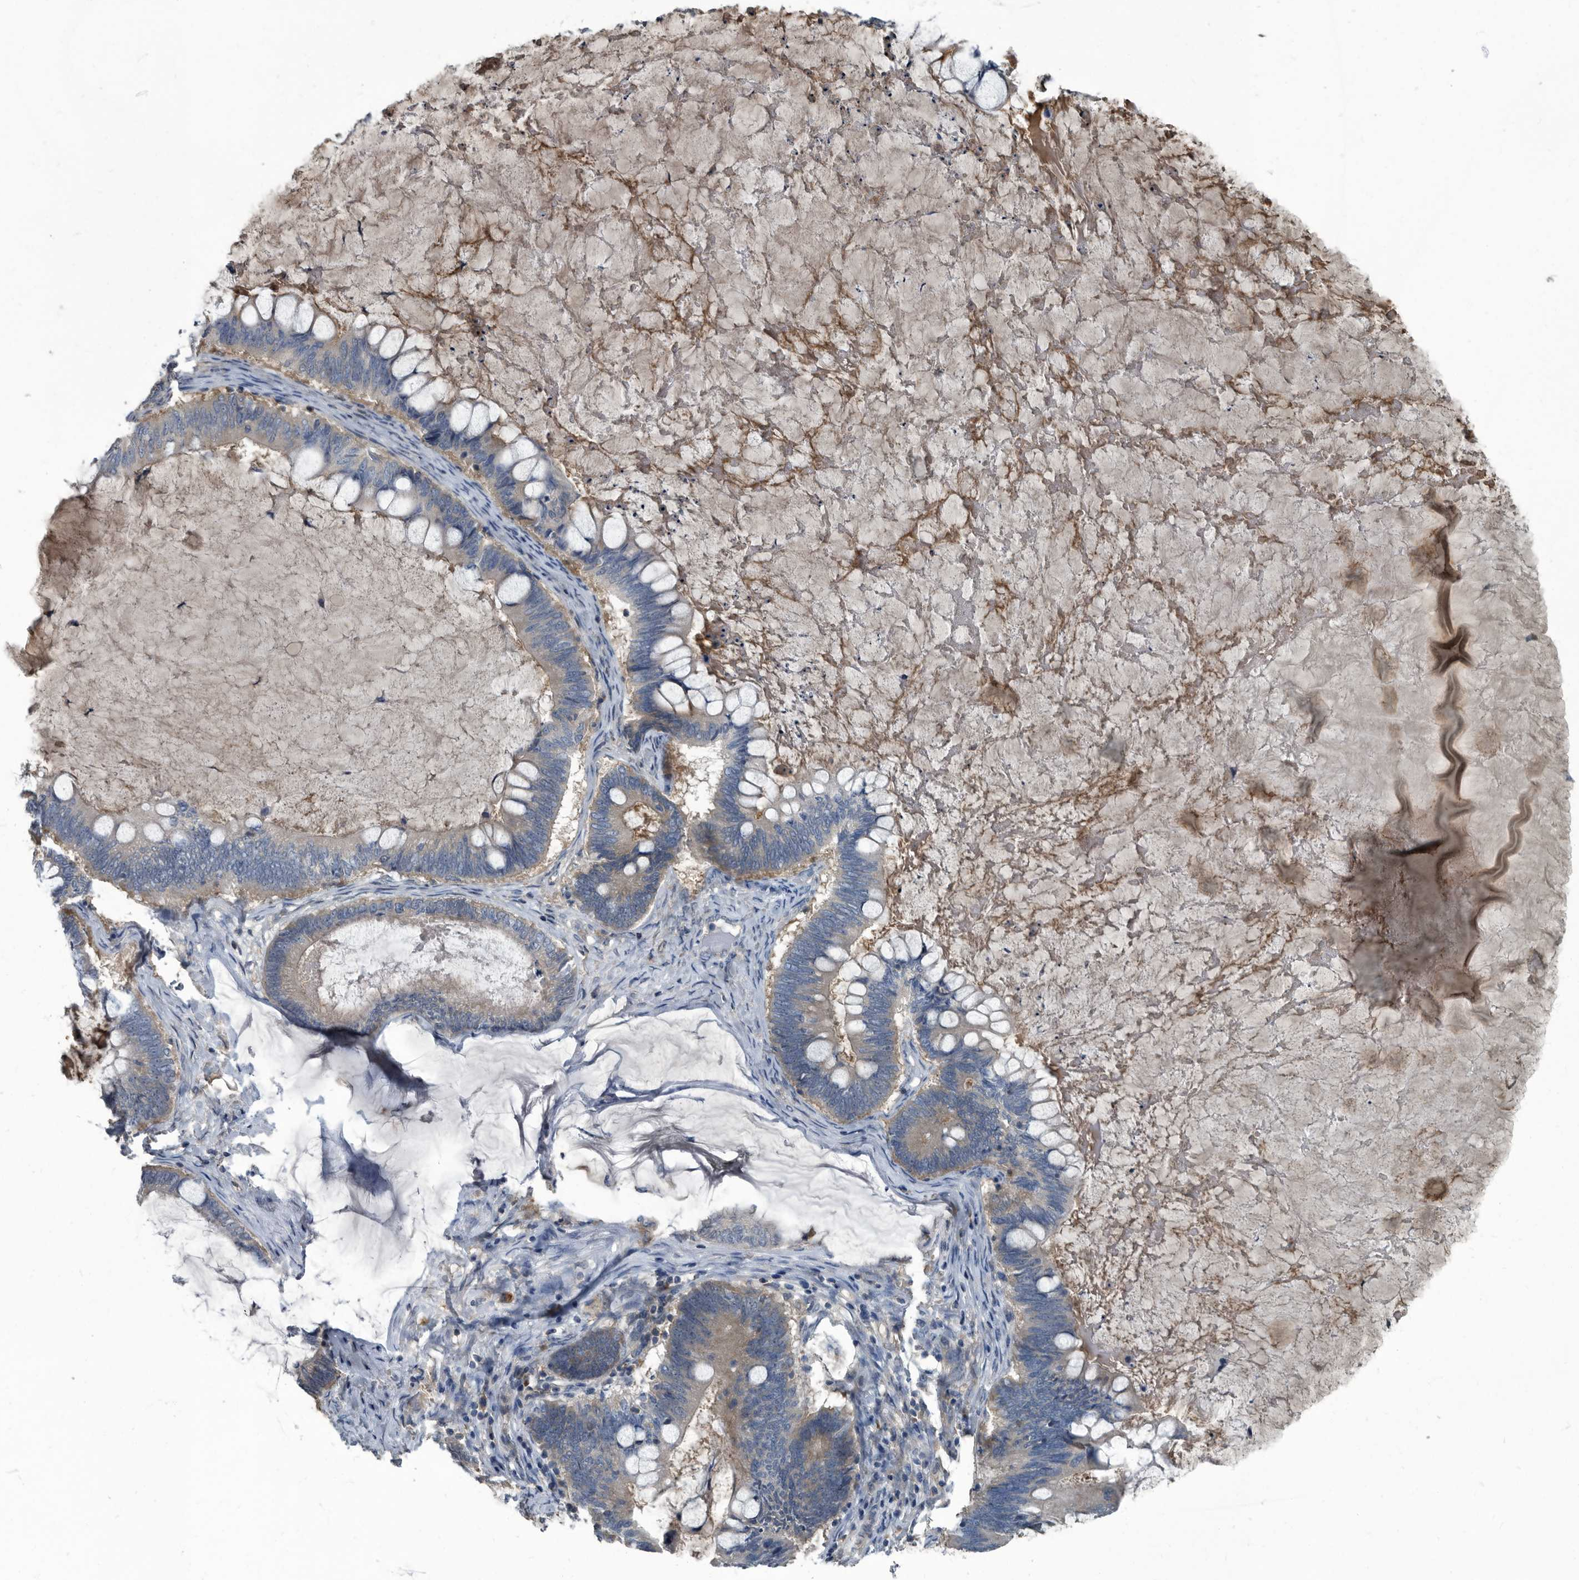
{"staining": {"intensity": "weak", "quantity": "25%-75%", "location": "cytoplasmic/membranous"}, "tissue": "ovarian cancer", "cell_type": "Tumor cells", "image_type": "cancer", "snomed": [{"axis": "morphology", "description": "Cystadenocarcinoma, mucinous, NOS"}, {"axis": "topography", "description": "Ovary"}], "caption": "Brown immunohistochemical staining in human ovarian cancer reveals weak cytoplasmic/membranous expression in approximately 25%-75% of tumor cells.", "gene": "CDV3", "patient": {"sex": "female", "age": 61}}